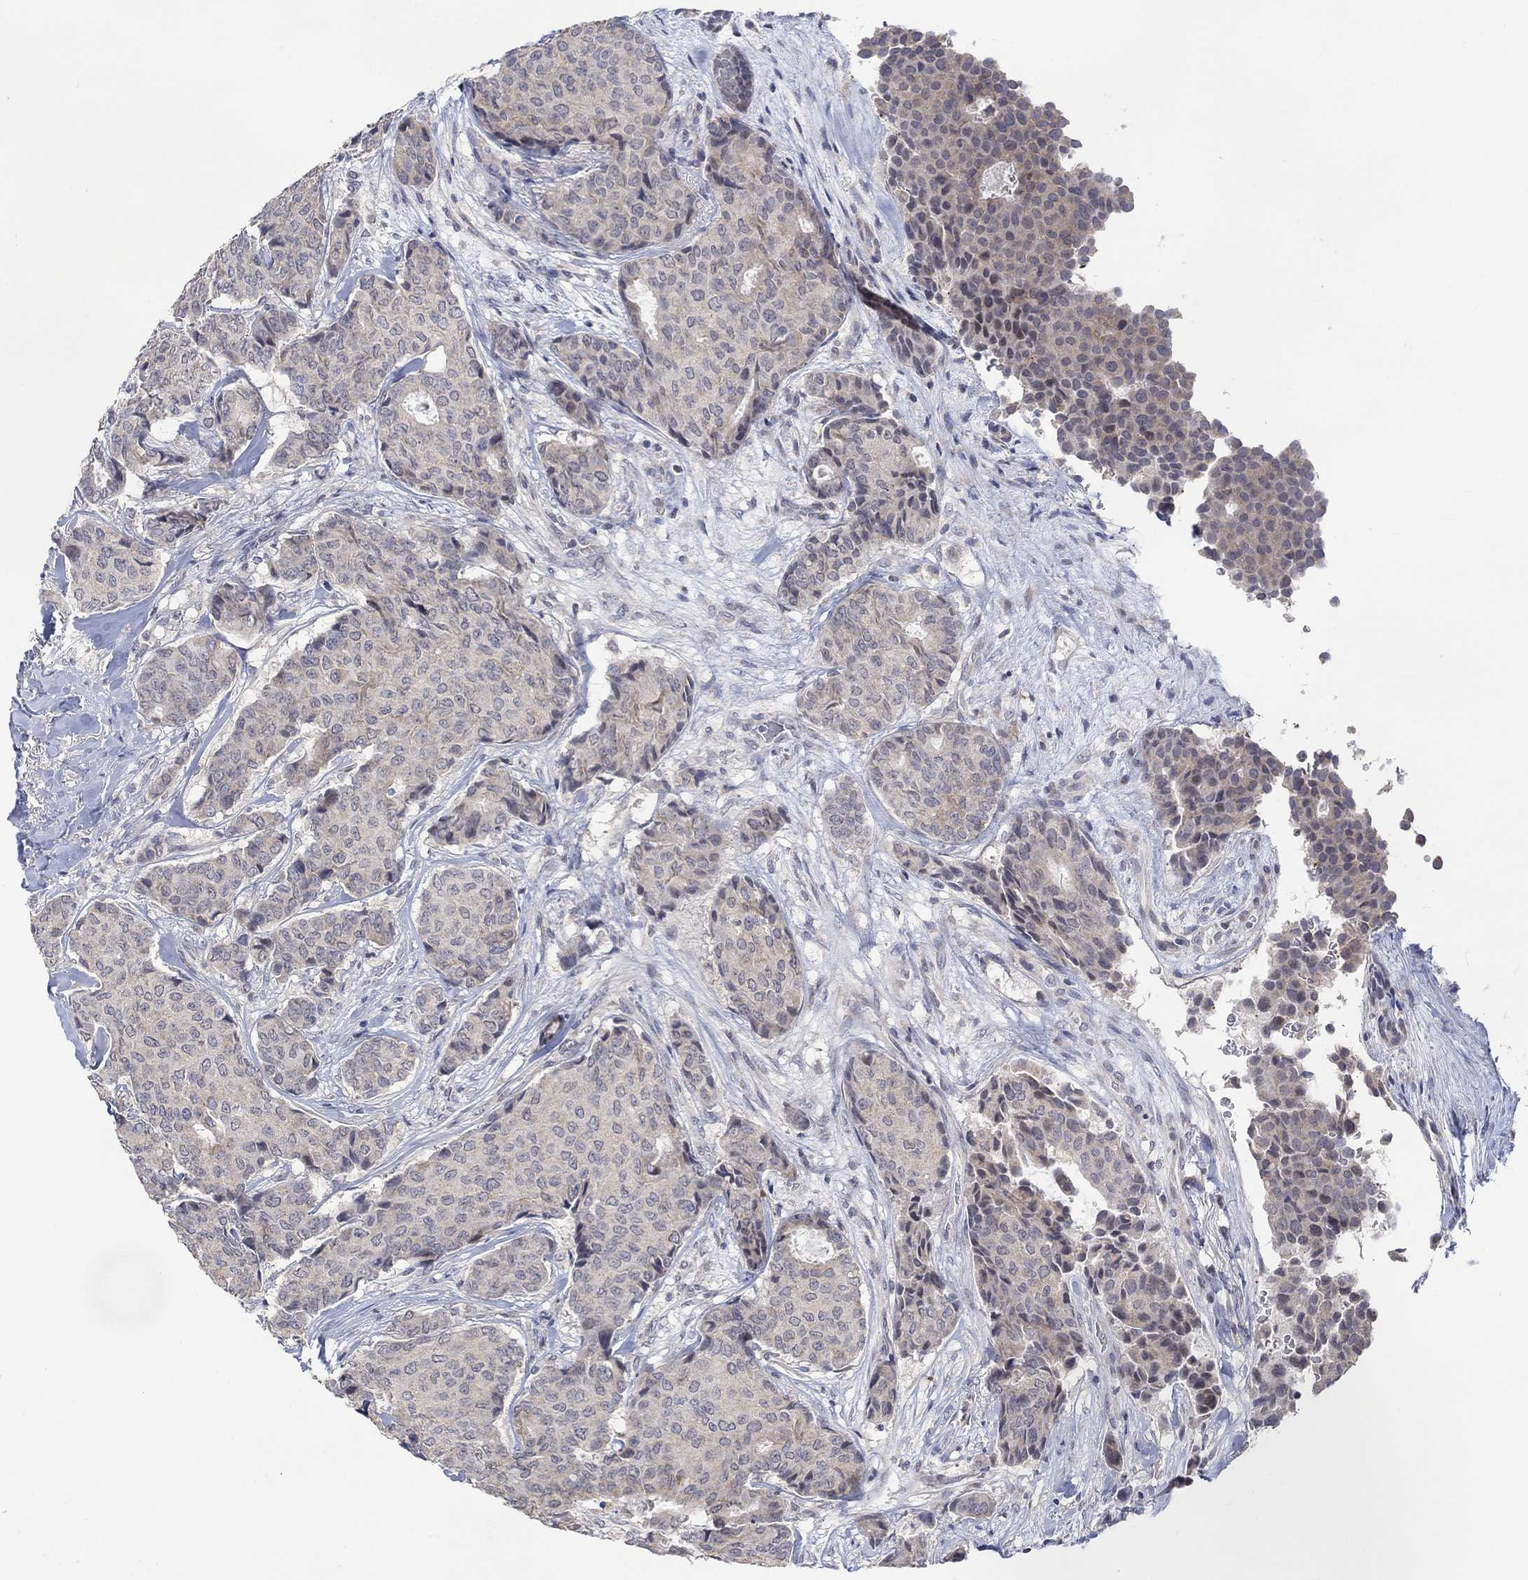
{"staining": {"intensity": "negative", "quantity": "none", "location": "none"}, "tissue": "breast cancer", "cell_type": "Tumor cells", "image_type": "cancer", "snomed": [{"axis": "morphology", "description": "Duct carcinoma"}, {"axis": "topography", "description": "Breast"}], "caption": "Photomicrograph shows no significant protein expression in tumor cells of breast cancer.", "gene": "SLC48A1", "patient": {"sex": "female", "age": 75}}